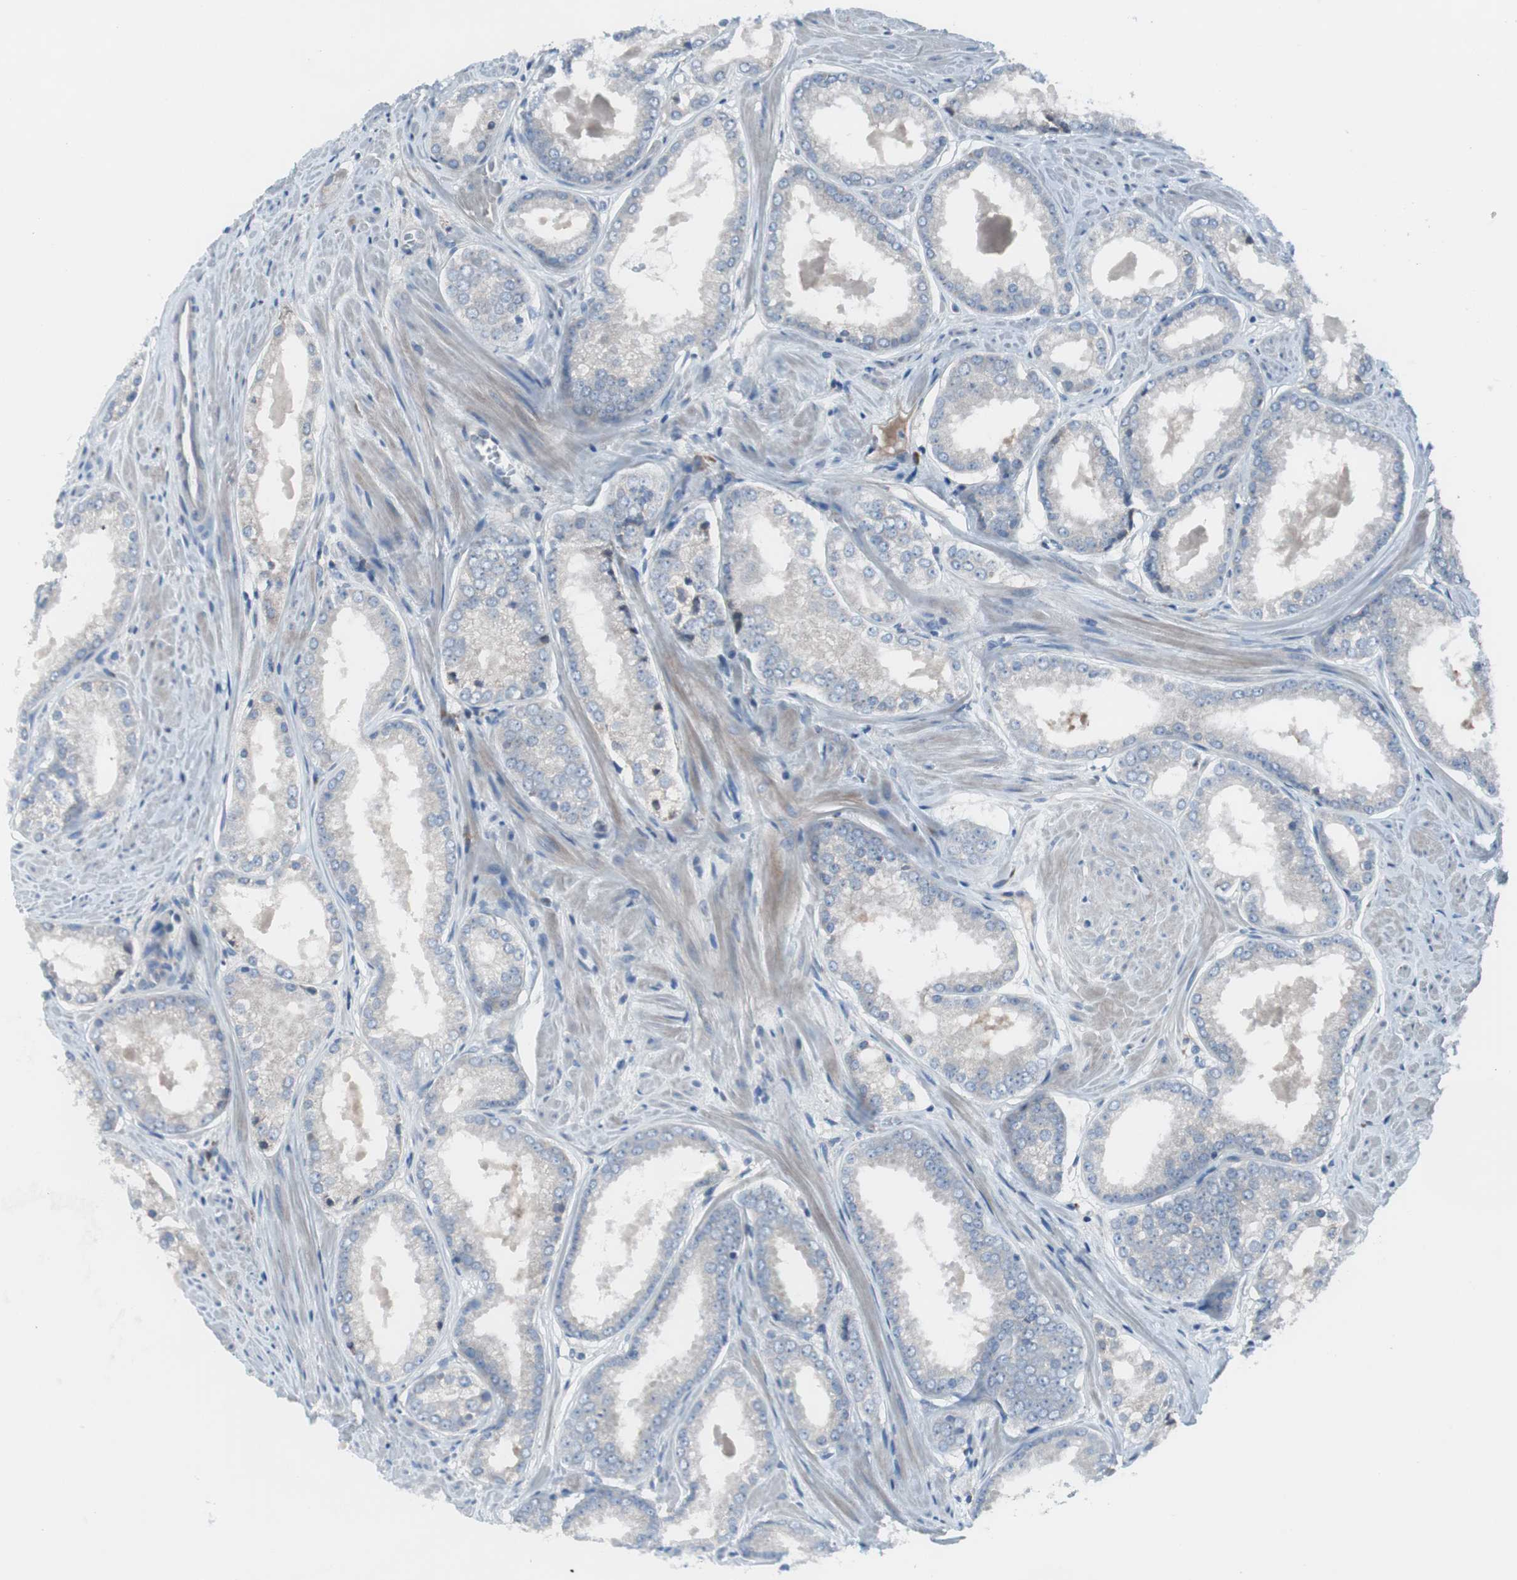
{"staining": {"intensity": "negative", "quantity": "none", "location": "none"}, "tissue": "prostate cancer", "cell_type": "Tumor cells", "image_type": "cancer", "snomed": [{"axis": "morphology", "description": "Adenocarcinoma, Low grade"}, {"axis": "topography", "description": "Prostate"}], "caption": "A high-resolution micrograph shows immunohistochemistry staining of prostate adenocarcinoma (low-grade), which reveals no significant positivity in tumor cells.", "gene": "KANSL1", "patient": {"sex": "male", "age": 64}}